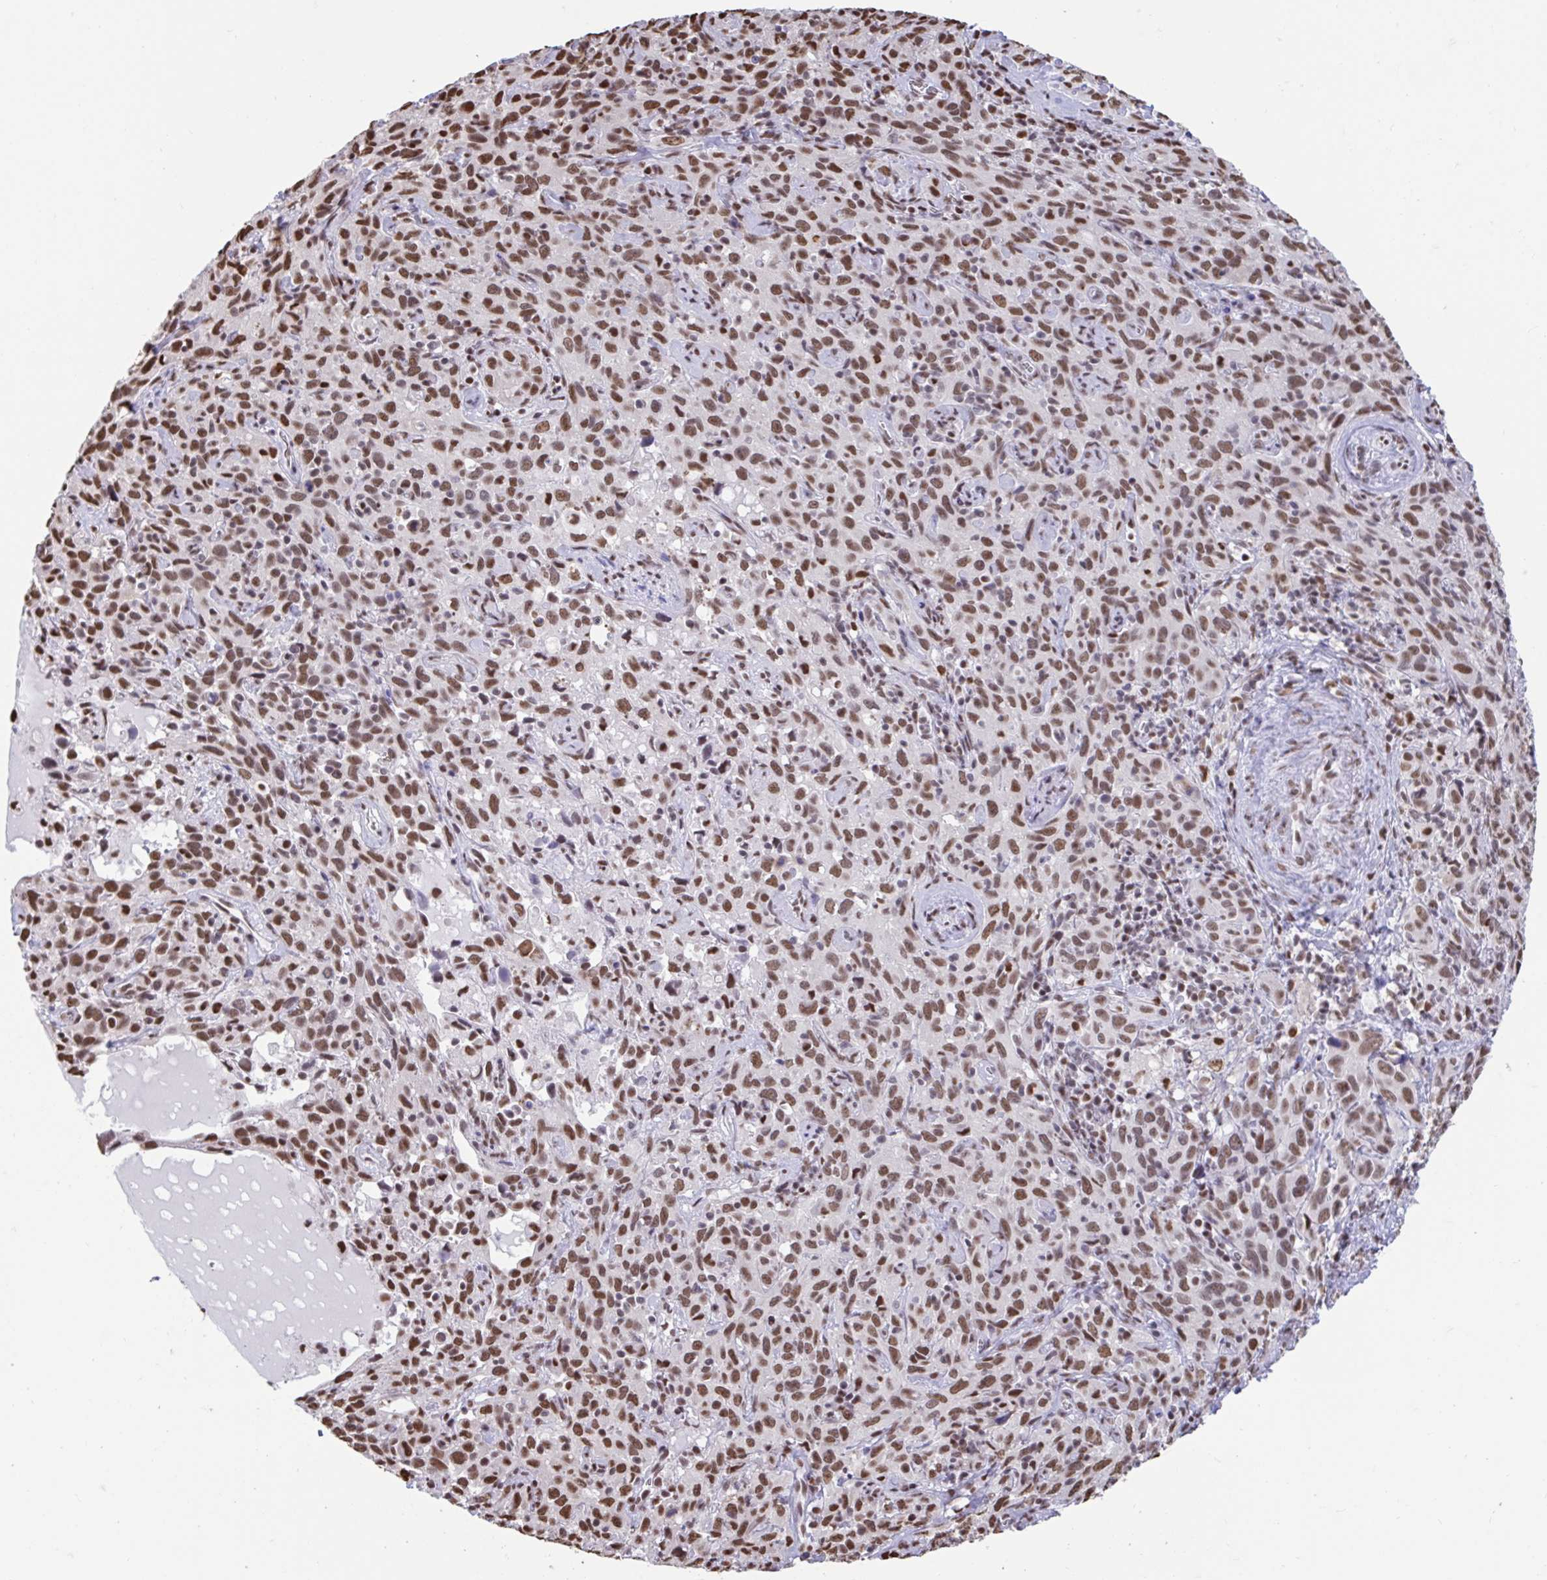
{"staining": {"intensity": "moderate", "quantity": ">75%", "location": "nuclear"}, "tissue": "cervical cancer", "cell_type": "Tumor cells", "image_type": "cancer", "snomed": [{"axis": "morphology", "description": "Normal tissue, NOS"}, {"axis": "morphology", "description": "Squamous cell carcinoma, NOS"}, {"axis": "topography", "description": "Cervix"}], "caption": "Cervical cancer was stained to show a protein in brown. There is medium levels of moderate nuclear expression in approximately >75% of tumor cells.", "gene": "HNRNPDL", "patient": {"sex": "female", "age": 51}}